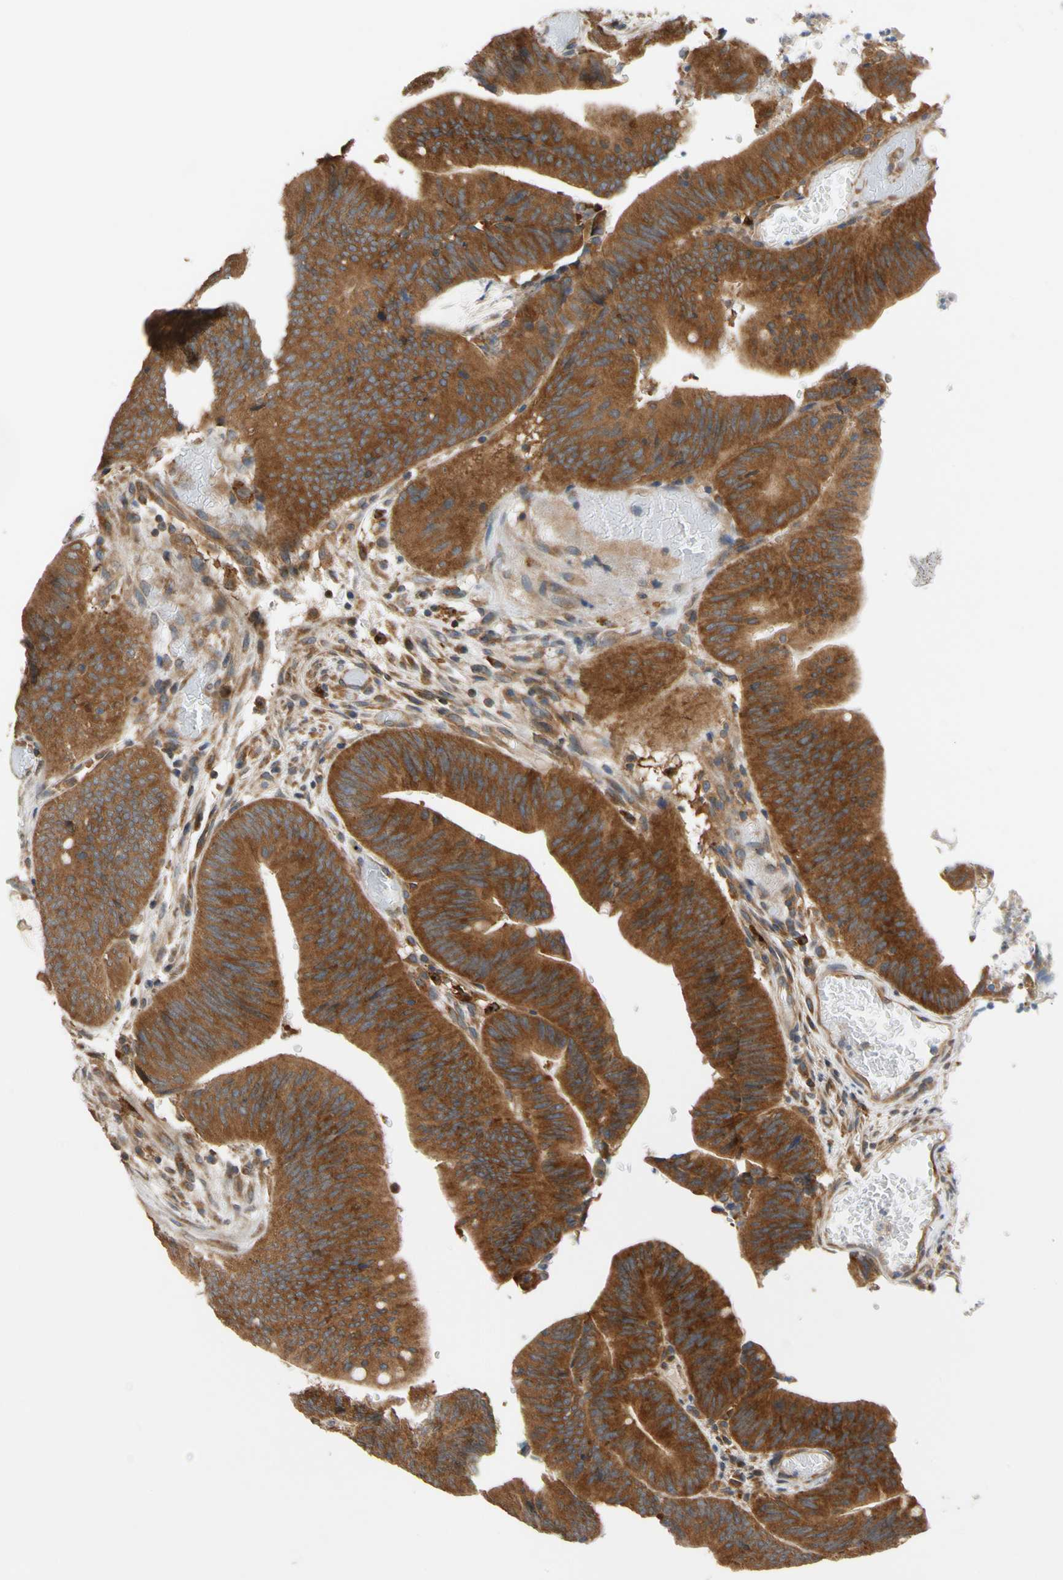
{"staining": {"intensity": "moderate", "quantity": ">75%", "location": "cytoplasmic/membranous"}, "tissue": "colorectal cancer", "cell_type": "Tumor cells", "image_type": "cancer", "snomed": [{"axis": "morphology", "description": "Adenocarcinoma, NOS"}, {"axis": "topography", "description": "Rectum"}], "caption": "Moderate cytoplasmic/membranous protein staining is appreciated in about >75% of tumor cells in colorectal adenocarcinoma.", "gene": "ANKHD1", "patient": {"sex": "female", "age": 66}}